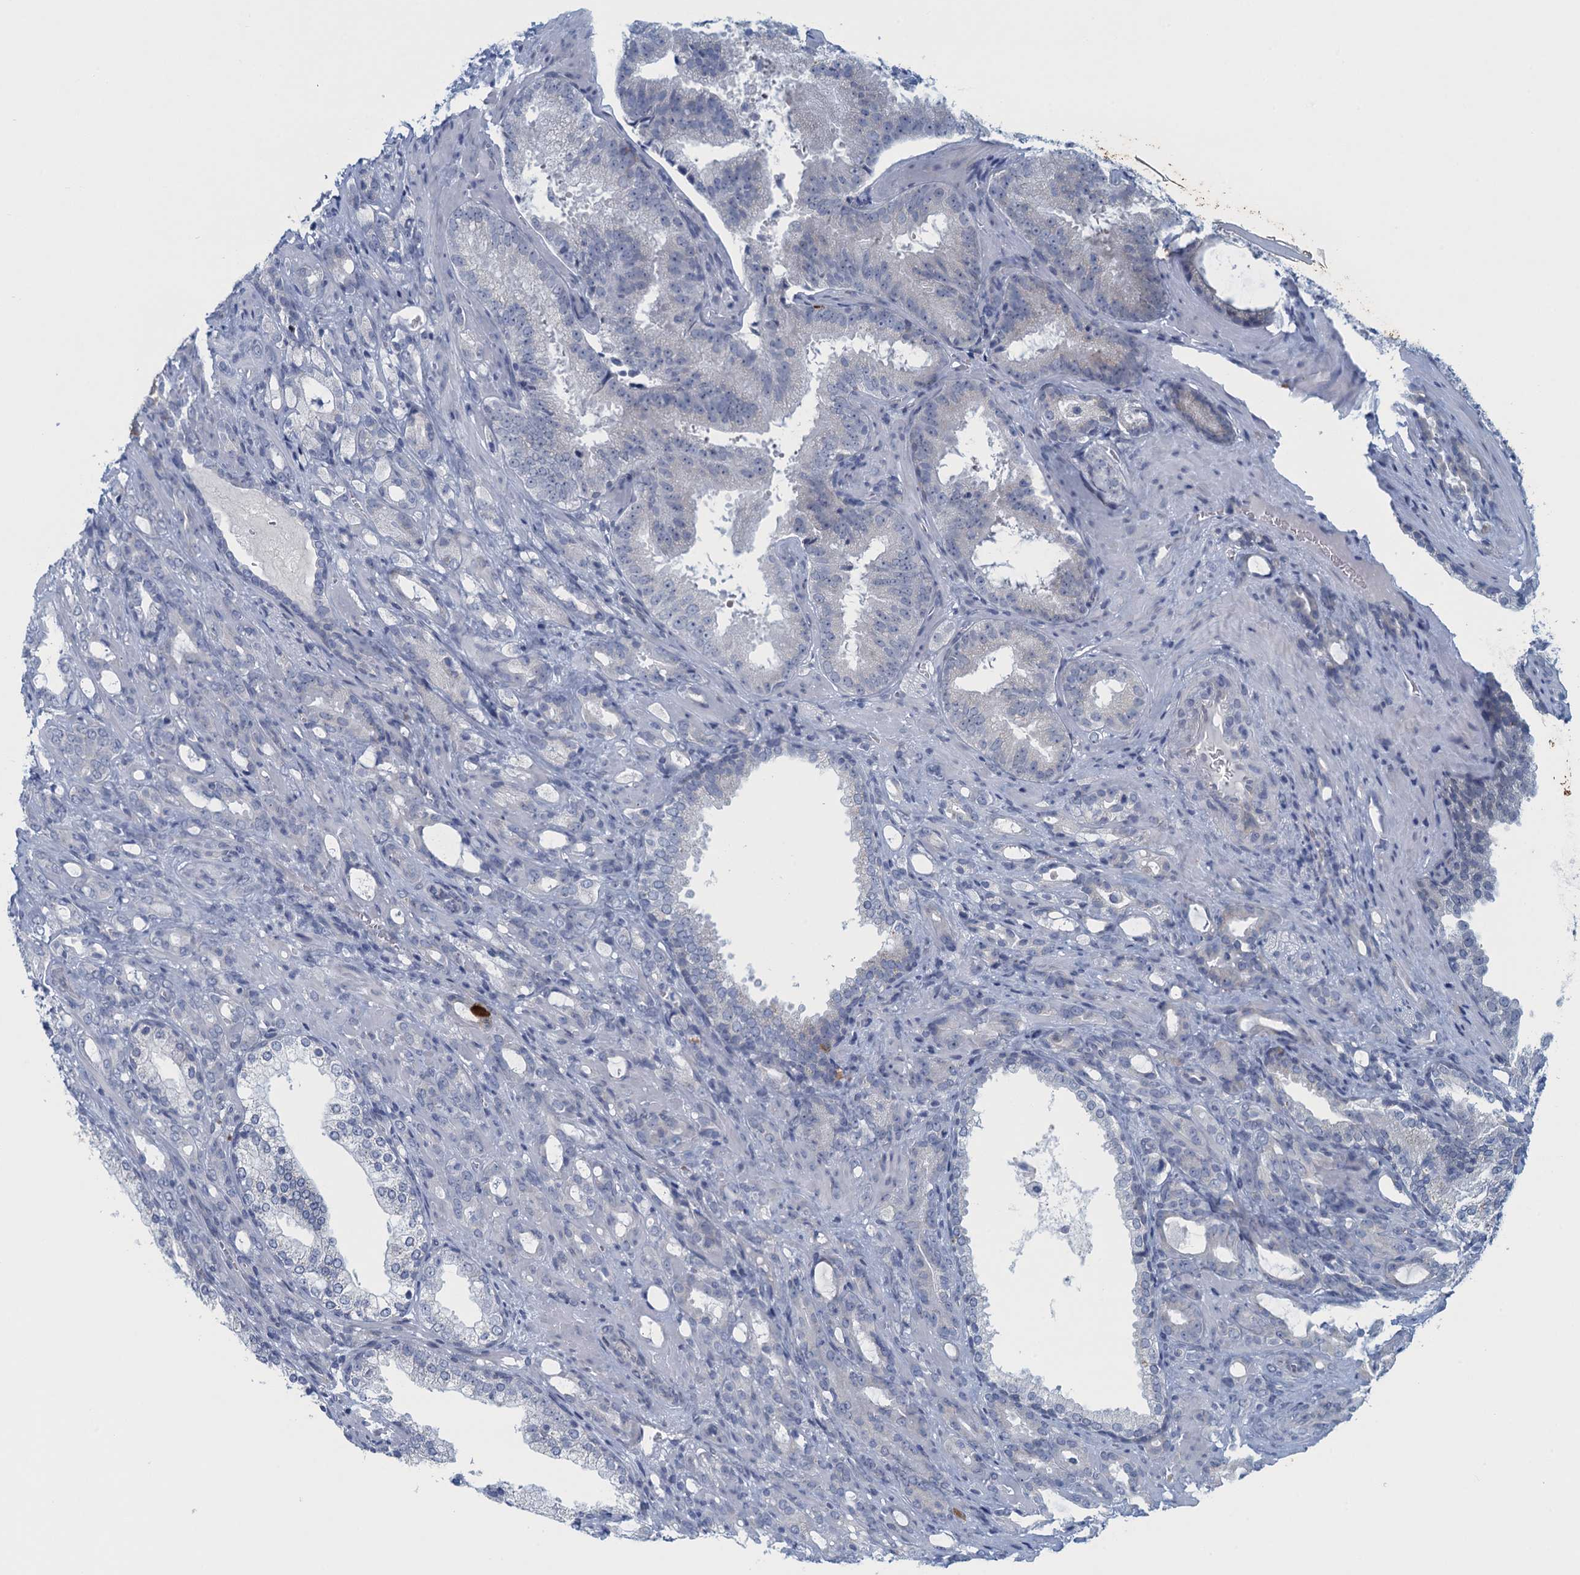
{"staining": {"intensity": "negative", "quantity": "none", "location": "none"}, "tissue": "prostate cancer", "cell_type": "Tumor cells", "image_type": "cancer", "snomed": [{"axis": "morphology", "description": "Adenocarcinoma, High grade"}, {"axis": "topography", "description": "Prostate"}], "caption": "Immunohistochemistry photomicrograph of neoplastic tissue: human prostate cancer (adenocarcinoma (high-grade)) stained with DAB shows no significant protein staining in tumor cells.", "gene": "ENSG00000131152", "patient": {"sex": "male", "age": 72}}